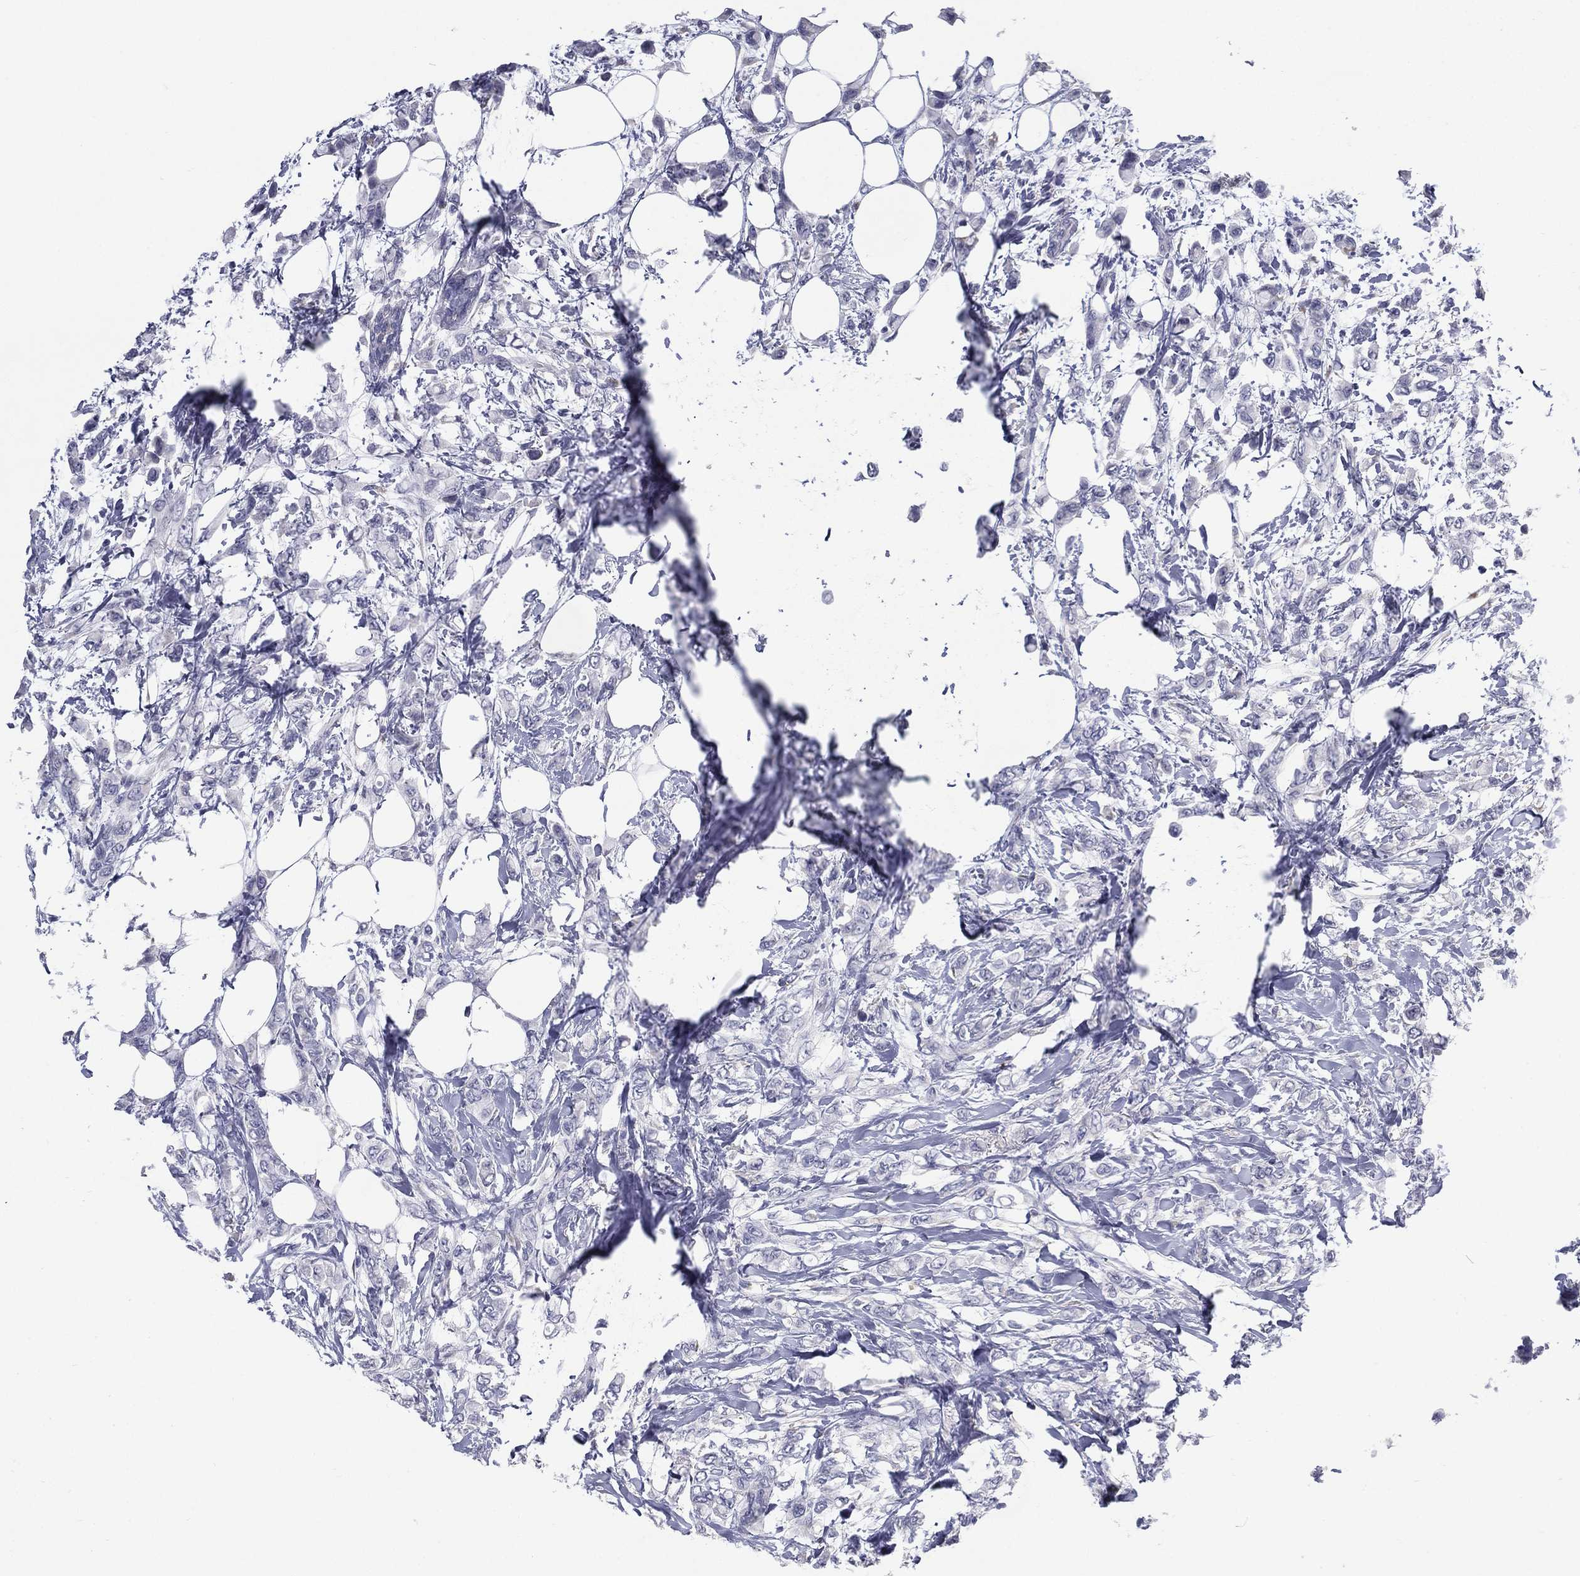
{"staining": {"intensity": "negative", "quantity": "none", "location": "none"}, "tissue": "breast cancer", "cell_type": "Tumor cells", "image_type": "cancer", "snomed": [{"axis": "morphology", "description": "Lobular carcinoma"}, {"axis": "topography", "description": "Breast"}], "caption": "High magnification brightfield microscopy of breast cancer stained with DAB (brown) and counterstained with hematoxylin (blue): tumor cells show no significant positivity.", "gene": "C19orf18", "patient": {"sex": "female", "age": 66}}